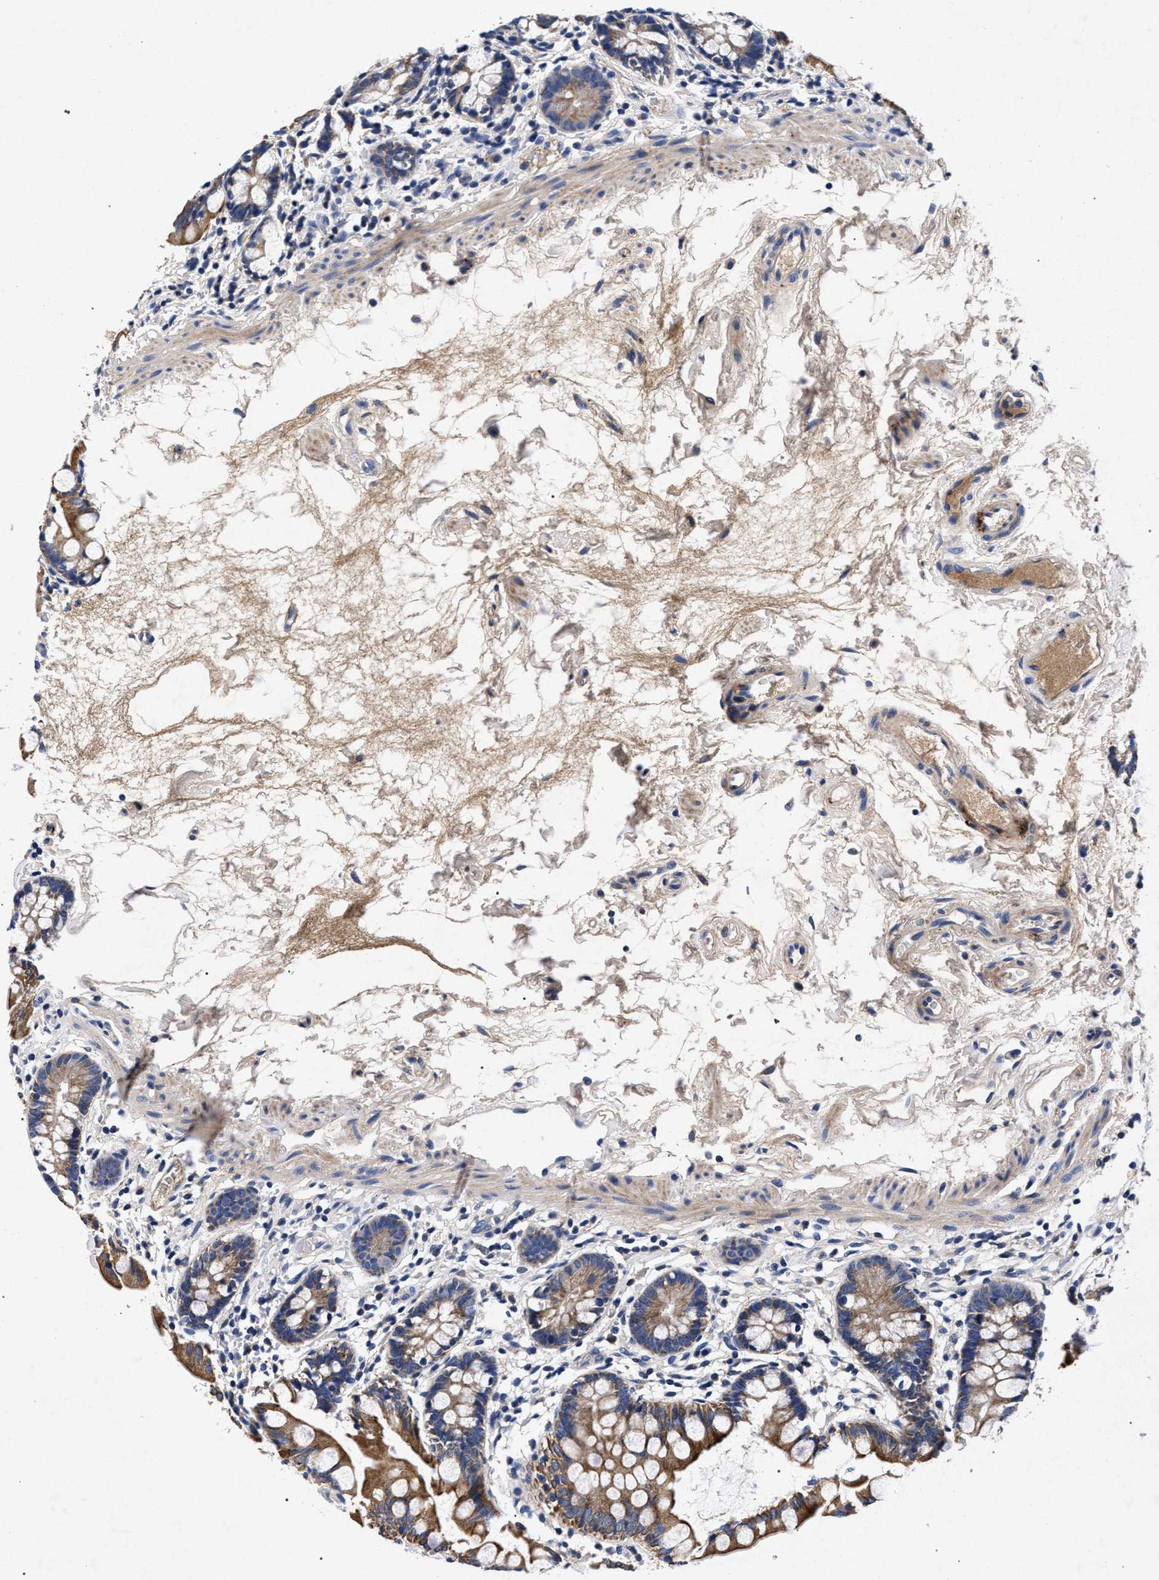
{"staining": {"intensity": "moderate", "quantity": ">75%", "location": "cytoplasmic/membranous"}, "tissue": "small intestine", "cell_type": "Glandular cells", "image_type": "normal", "snomed": [{"axis": "morphology", "description": "Normal tissue, NOS"}, {"axis": "topography", "description": "Small intestine"}], "caption": "A brown stain shows moderate cytoplasmic/membranous positivity of a protein in glandular cells of benign human small intestine. (brown staining indicates protein expression, while blue staining denotes nuclei).", "gene": "HSD17B14", "patient": {"sex": "female", "age": 84}}